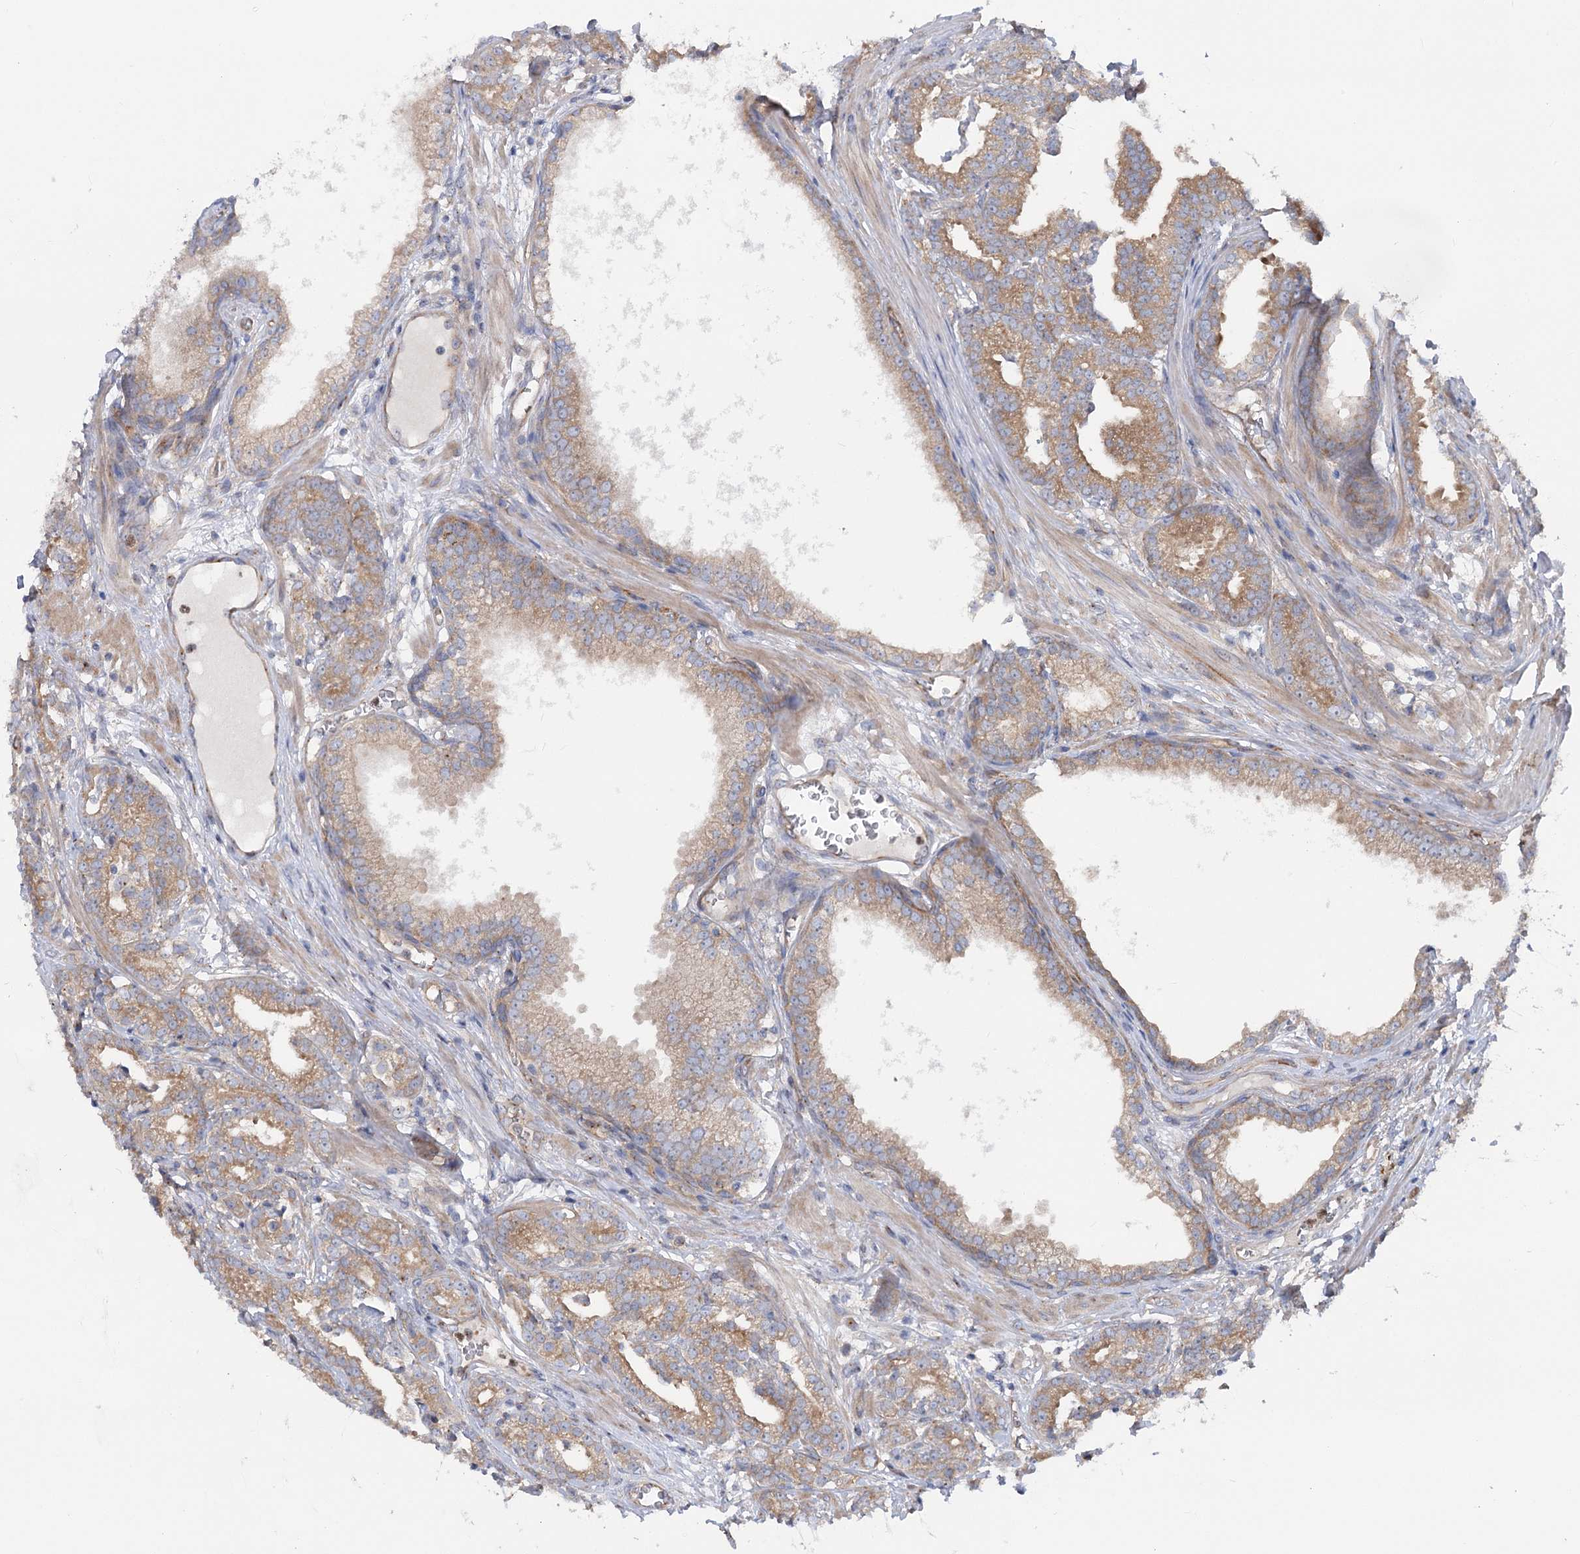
{"staining": {"intensity": "moderate", "quantity": "25%-75%", "location": "cytoplasmic/membranous"}, "tissue": "prostate cancer", "cell_type": "Tumor cells", "image_type": "cancer", "snomed": [{"axis": "morphology", "description": "Adenocarcinoma, High grade"}, {"axis": "topography", "description": "Prostate"}], "caption": "Approximately 25%-75% of tumor cells in prostate cancer (high-grade adenocarcinoma) show moderate cytoplasmic/membranous protein expression as visualized by brown immunohistochemical staining.", "gene": "SCN11A", "patient": {"sex": "male", "age": 69}}